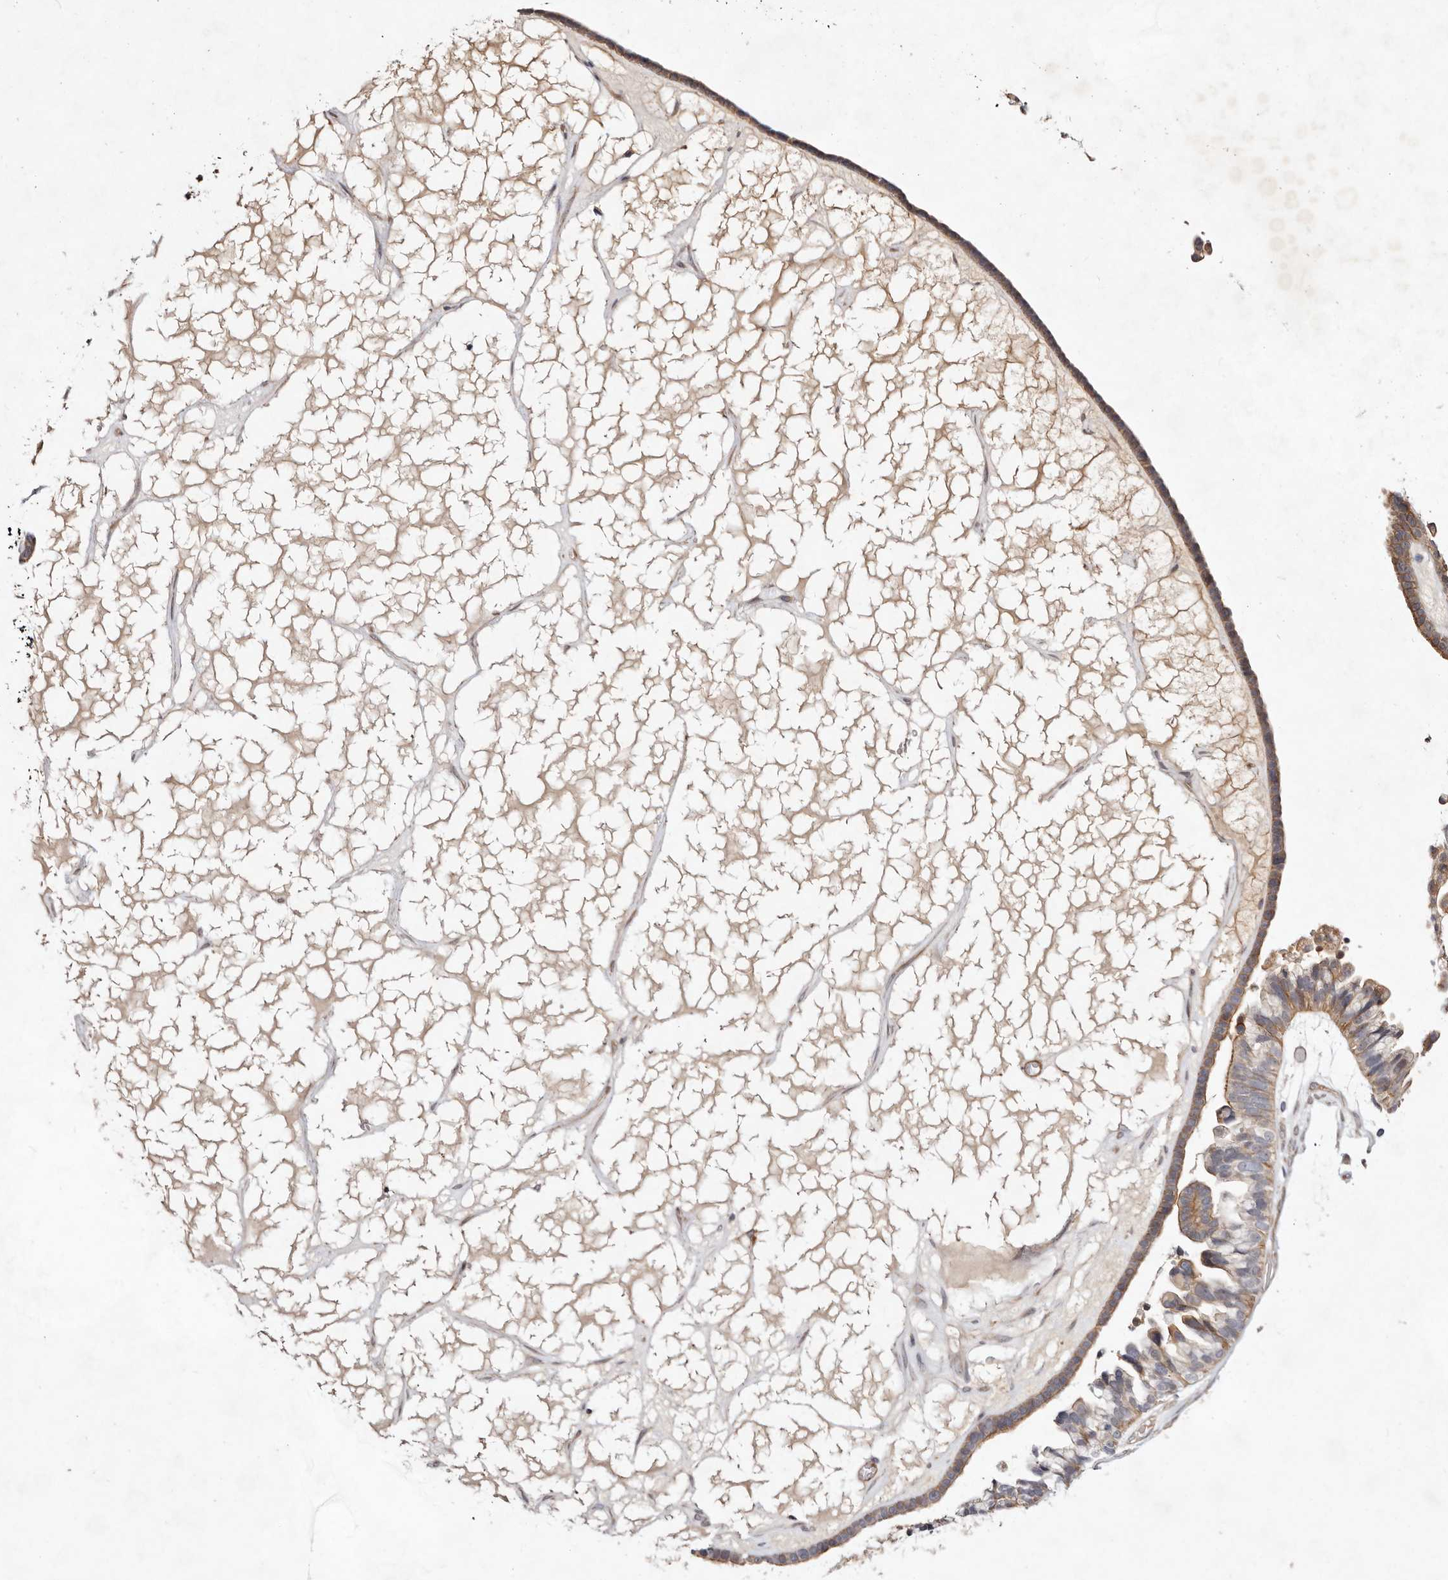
{"staining": {"intensity": "moderate", "quantity": ">75%", "location": "cytoplasmic/membranous"}, "tissue": "ovarian cancer", "cell_type": "Tumor cells", "image_type": "cancer", "snomed": [{"axis": "morphology", "description": "Cystadenocarcinoma, serous, NOS"}, {"axis": "topography", "description": "Ovary"}], "caption": "A brown stain labels moderate cytoplasmic/membranous staining of a protein in ovarian cancer tumor cells.", "gene": "MTMR11", "patient": {"sex": "female", "age": 56}}